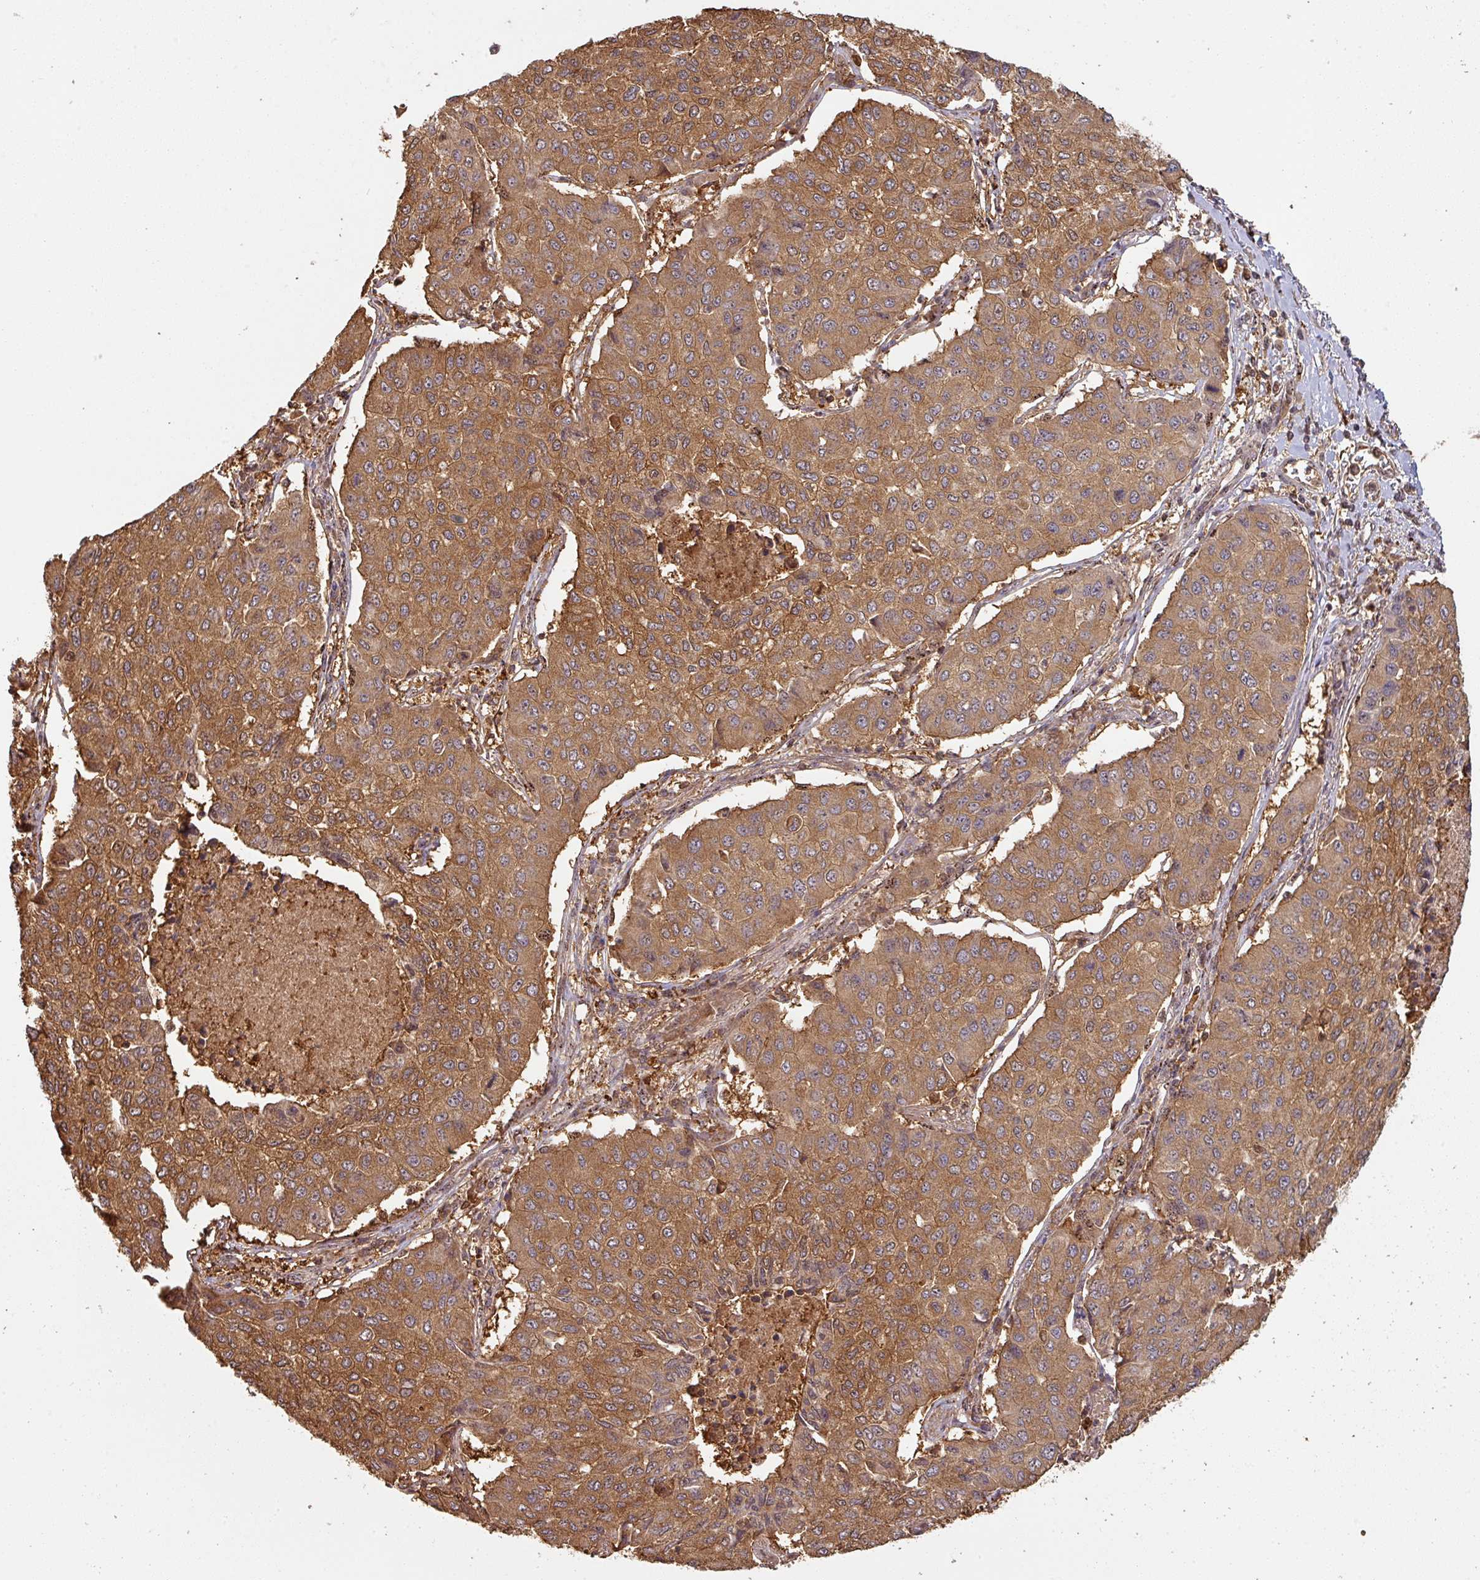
{"staining": {"intensity": "strong", "quantity": ">75%", "location": "cytoplasmic/membranous"}, "tissue": "lung cancer", "cell_type": "Tumor cells", "image_type": "cancer", "snomed": [{"axis": "morphology", "description": "Squamous cell carcinoma, NOS"}, {"axis": "topography", "description": "Lung"}], "caption": "DAB (3,3'-diaminobenzidine) immunohistochemical staining of lung cancer shows strong cytoplasmic/membranous protein expression in about >75% of tumor cells.", "gene": "ZNF322", "patient": {"sex": "male", "age": 74}}